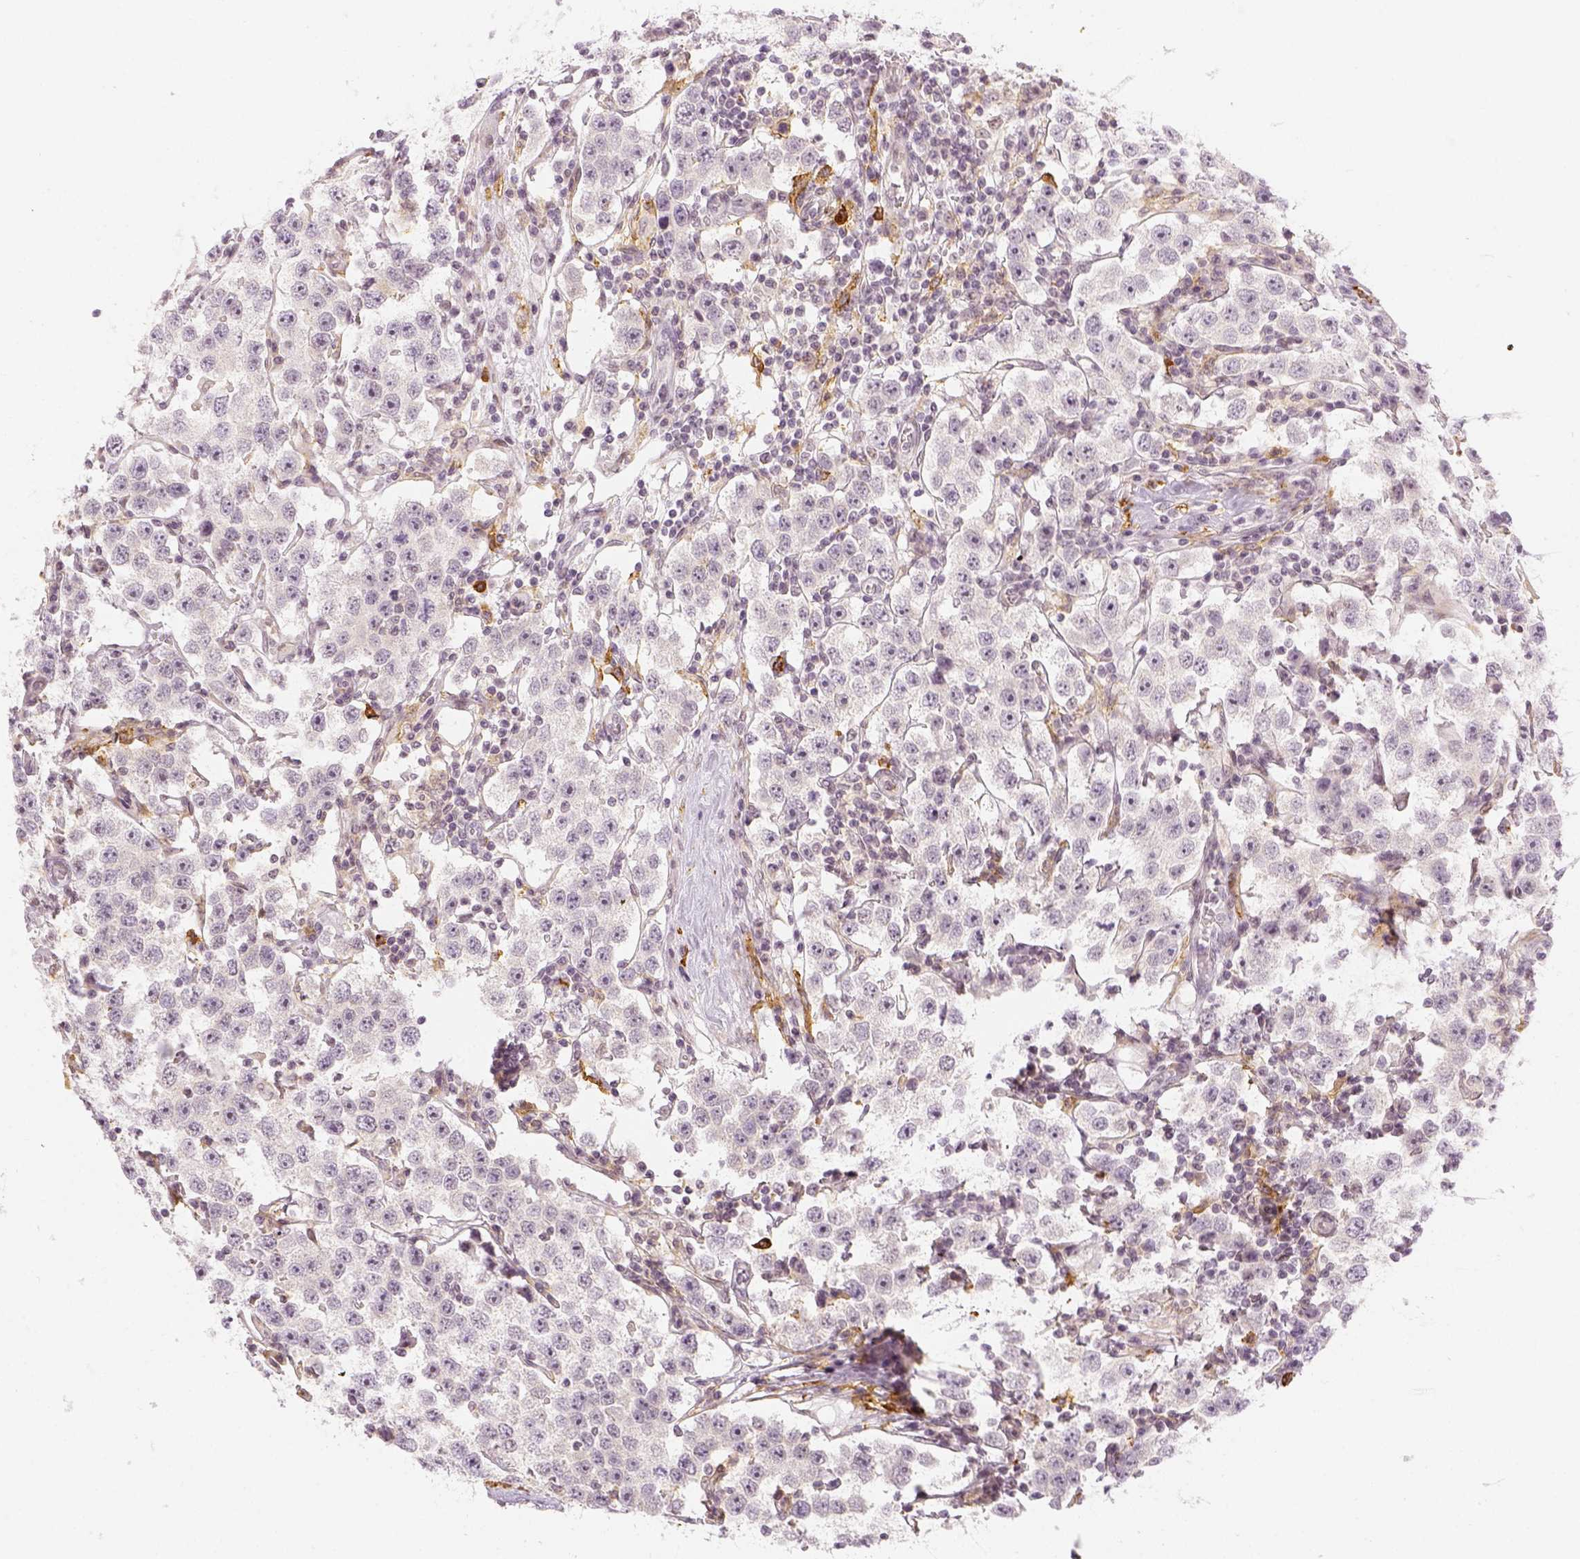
{"staining": {"intensity": "negative", "quantity": "none", "location": "none"}, "tissue": "testis cancer", "cell_type": "Tumor cells", "image_type": "cancer", "snomed": [{"axis": "morphology", "description": "Seminoma, NOS"}, {"axis": "topography", "description": "Testis"}], "caption": "Immunohistochemical staining of human testis seminoma shows no significant staining in tumor cells.", "gene": "CD14", "patient": {"sex": "male", "age": 37}}